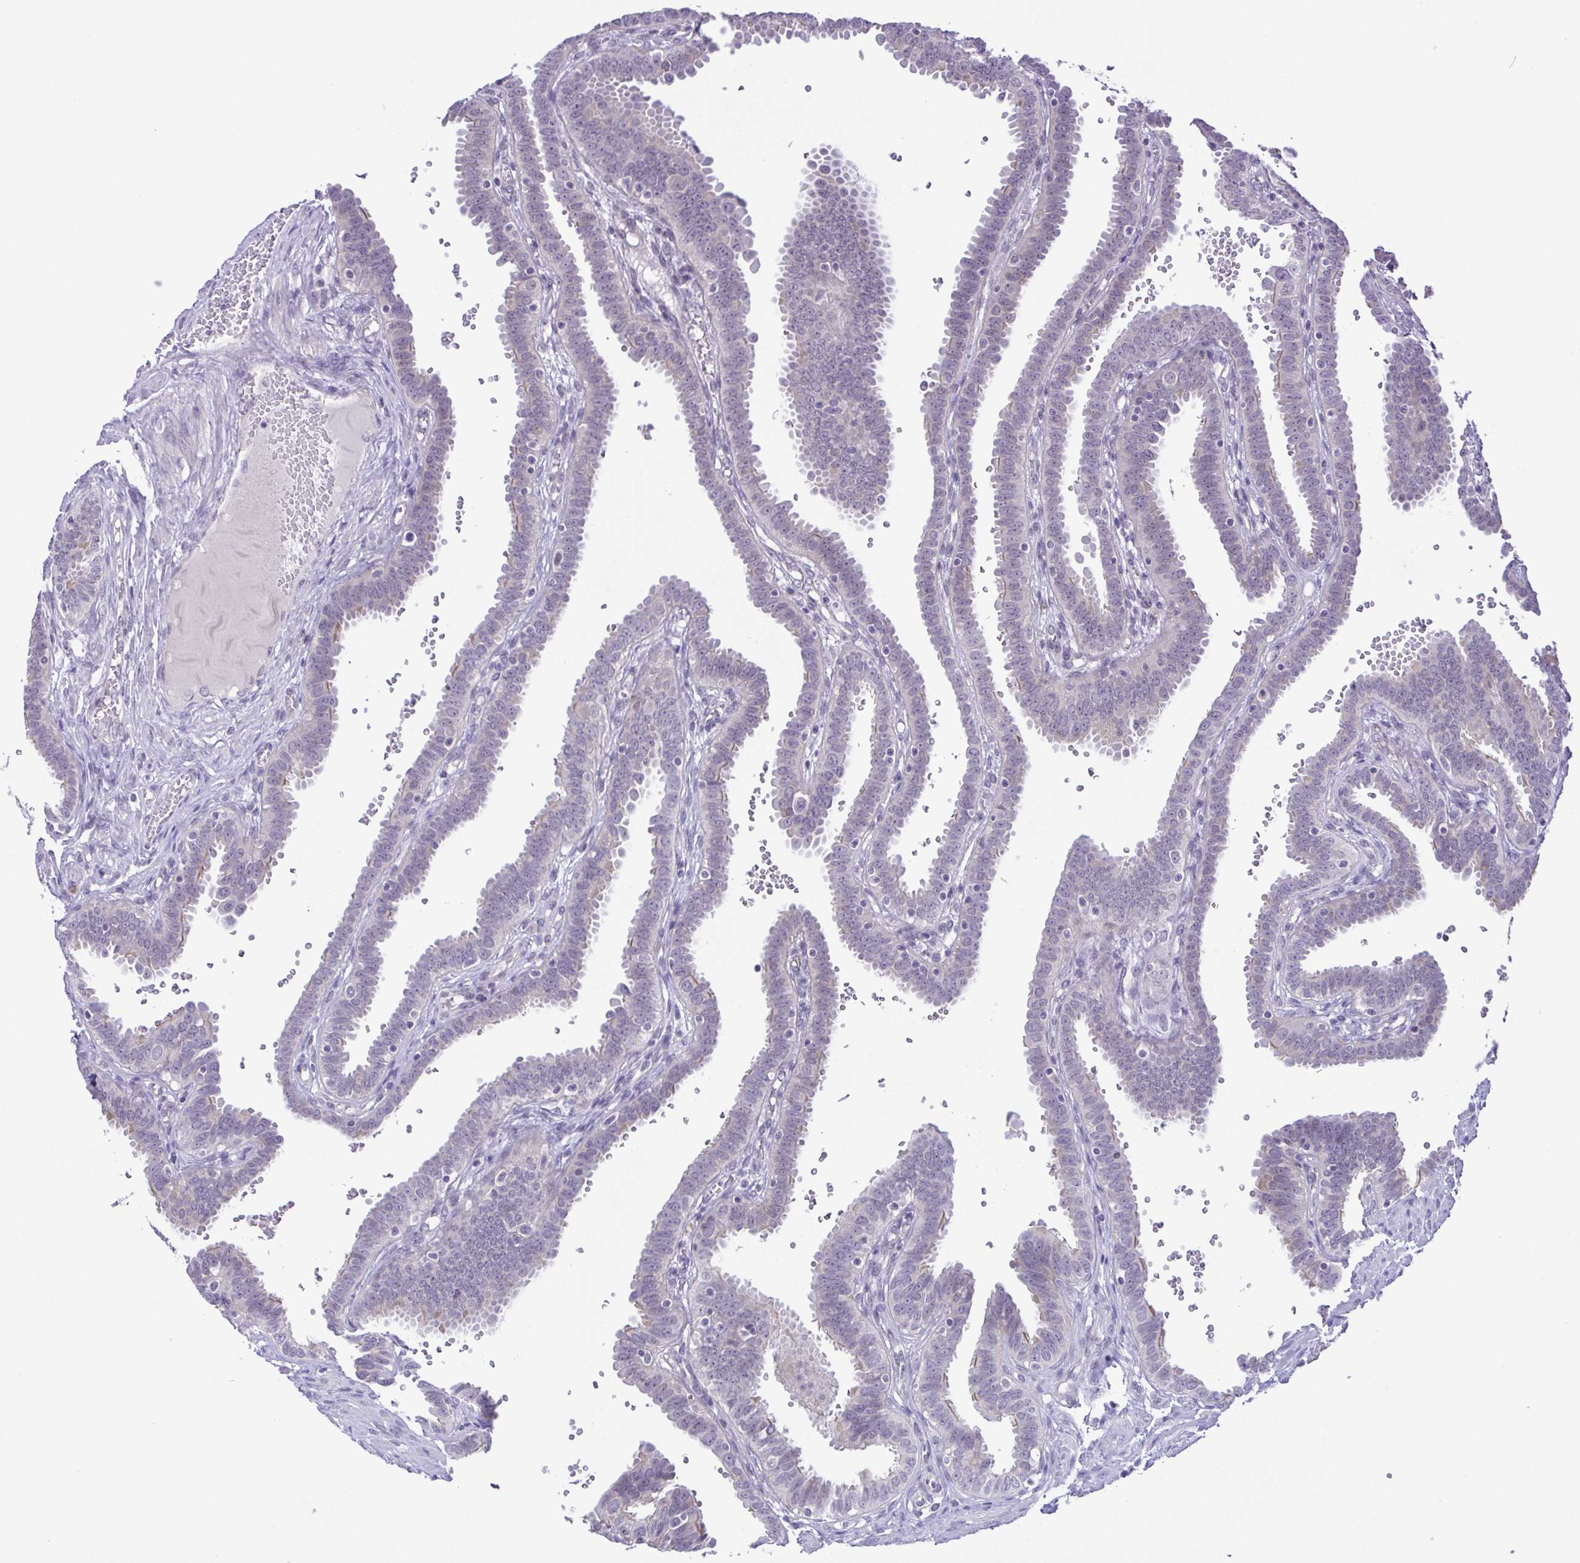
{"staining": {"intensity": "moderate", "quantity": "<25%", "location": "cytoplasmic/membranous"}, "tissue": "fallopian tube", "cell_type": "Glandular cells", "image_type": "normal", "snomed": [{"axis": "morphology", "description": "Normal tissue, NOS"}, {"axis": "topography", "description": "Fallopian tube"}], "caption": "Immunohistochemistry (IHC) of benign human fallopian tube reveals low levels of moderate cytoplasmic/membranous expression in approximately <25% of glandular cells. (DAB (3,3'-diaminobenzidine) IHC with brightfield microscopy, high magnification).", "gene": "IL1RN", "patient": {"sex": "female", "age": 37}}